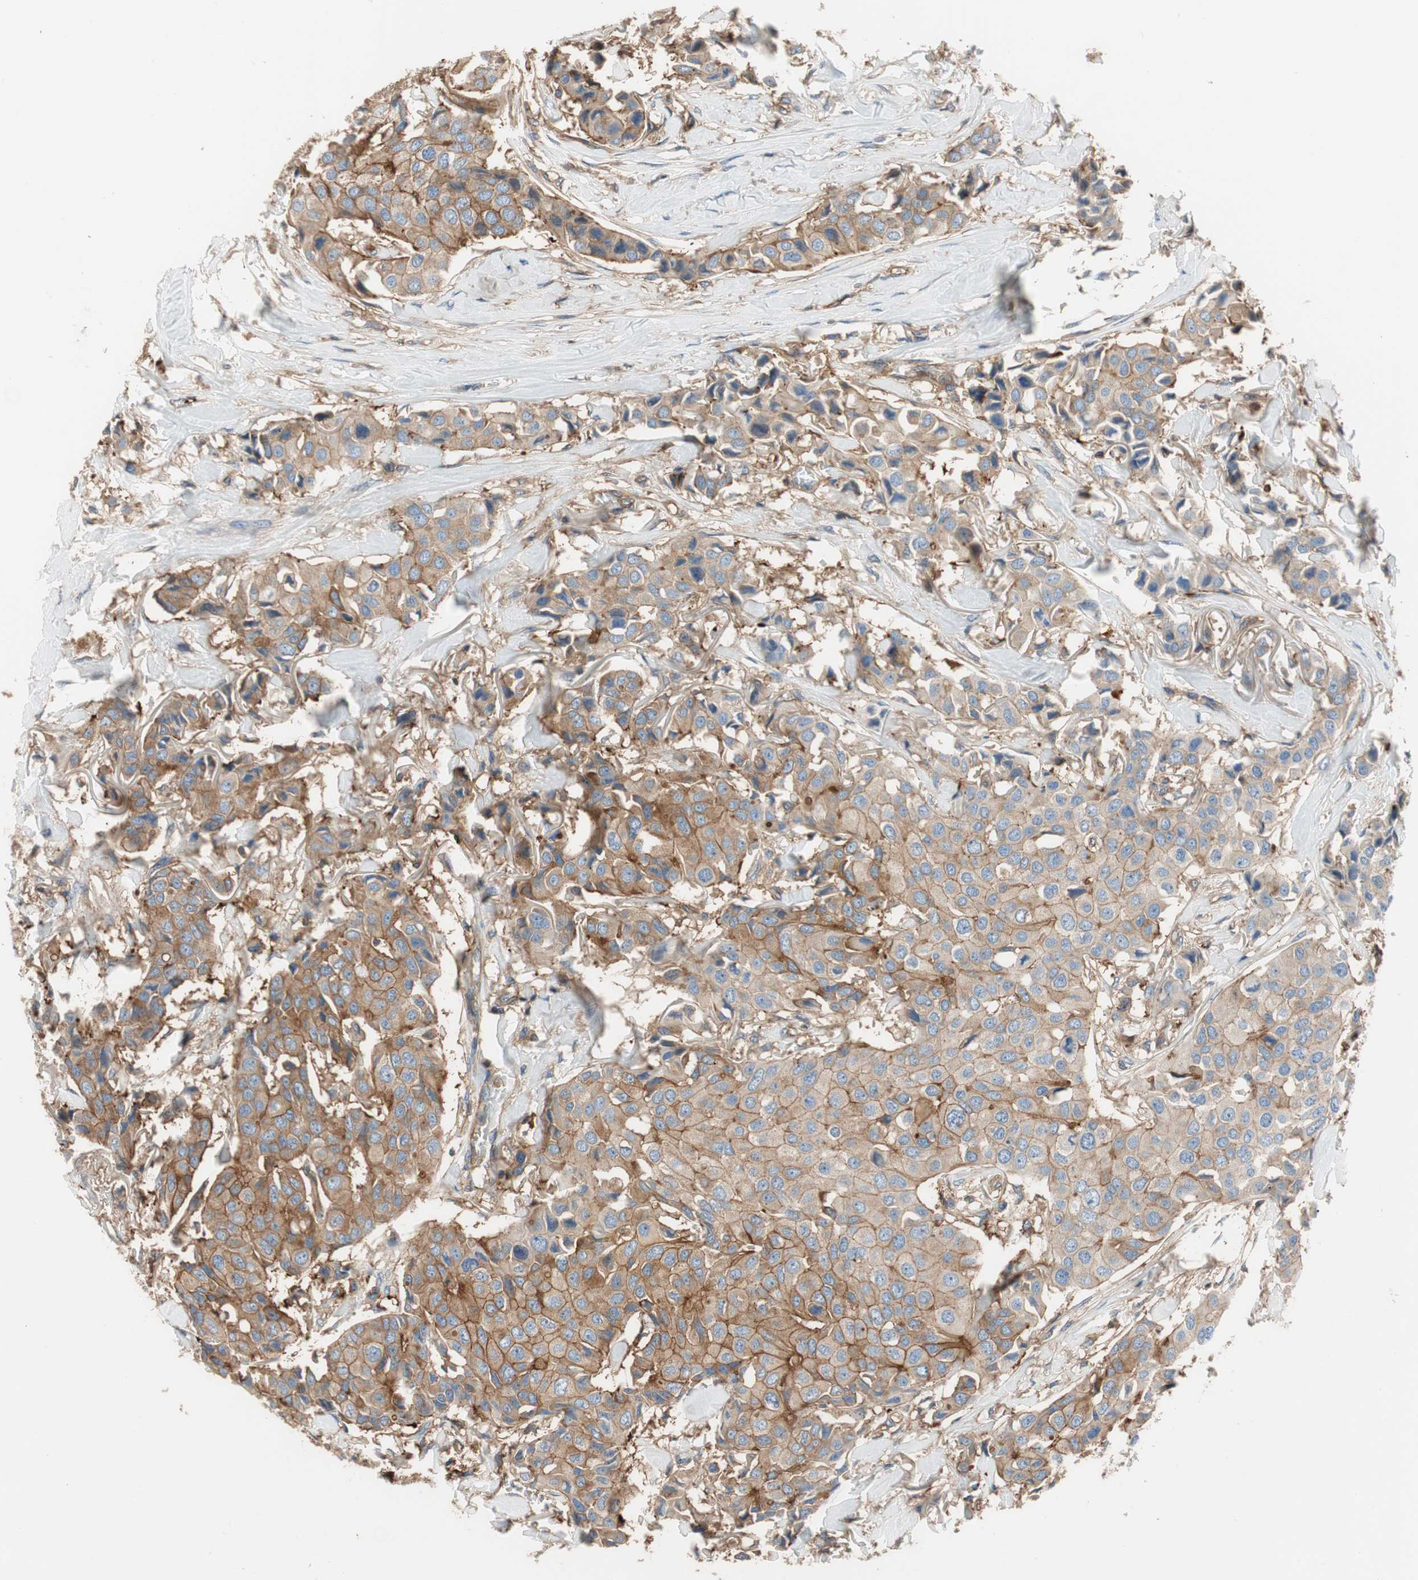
{"staining": {"intensity": "moderate", "quantity": ">75%", "location": "cytoplasmic/membranous"}, "tissue": "breast cancer", "cell_type": "Tumor cells", "image_type": "cancer", "snomed": [{"axis": "morphology", "description": "Duct carcinoma"}, {"axis": "topography", "description": "Breast"}], "caption": "IHC (DAB (3,3'-diaminobenzidine)) staining of infiltrating ductal carcinoma (breast) reveals moderate cytoplasmic/membranous protein staining in approximately >75% of tumor cells.", "gene": "IL1RL1", "patient": {"sex": "female", "age": 80}}